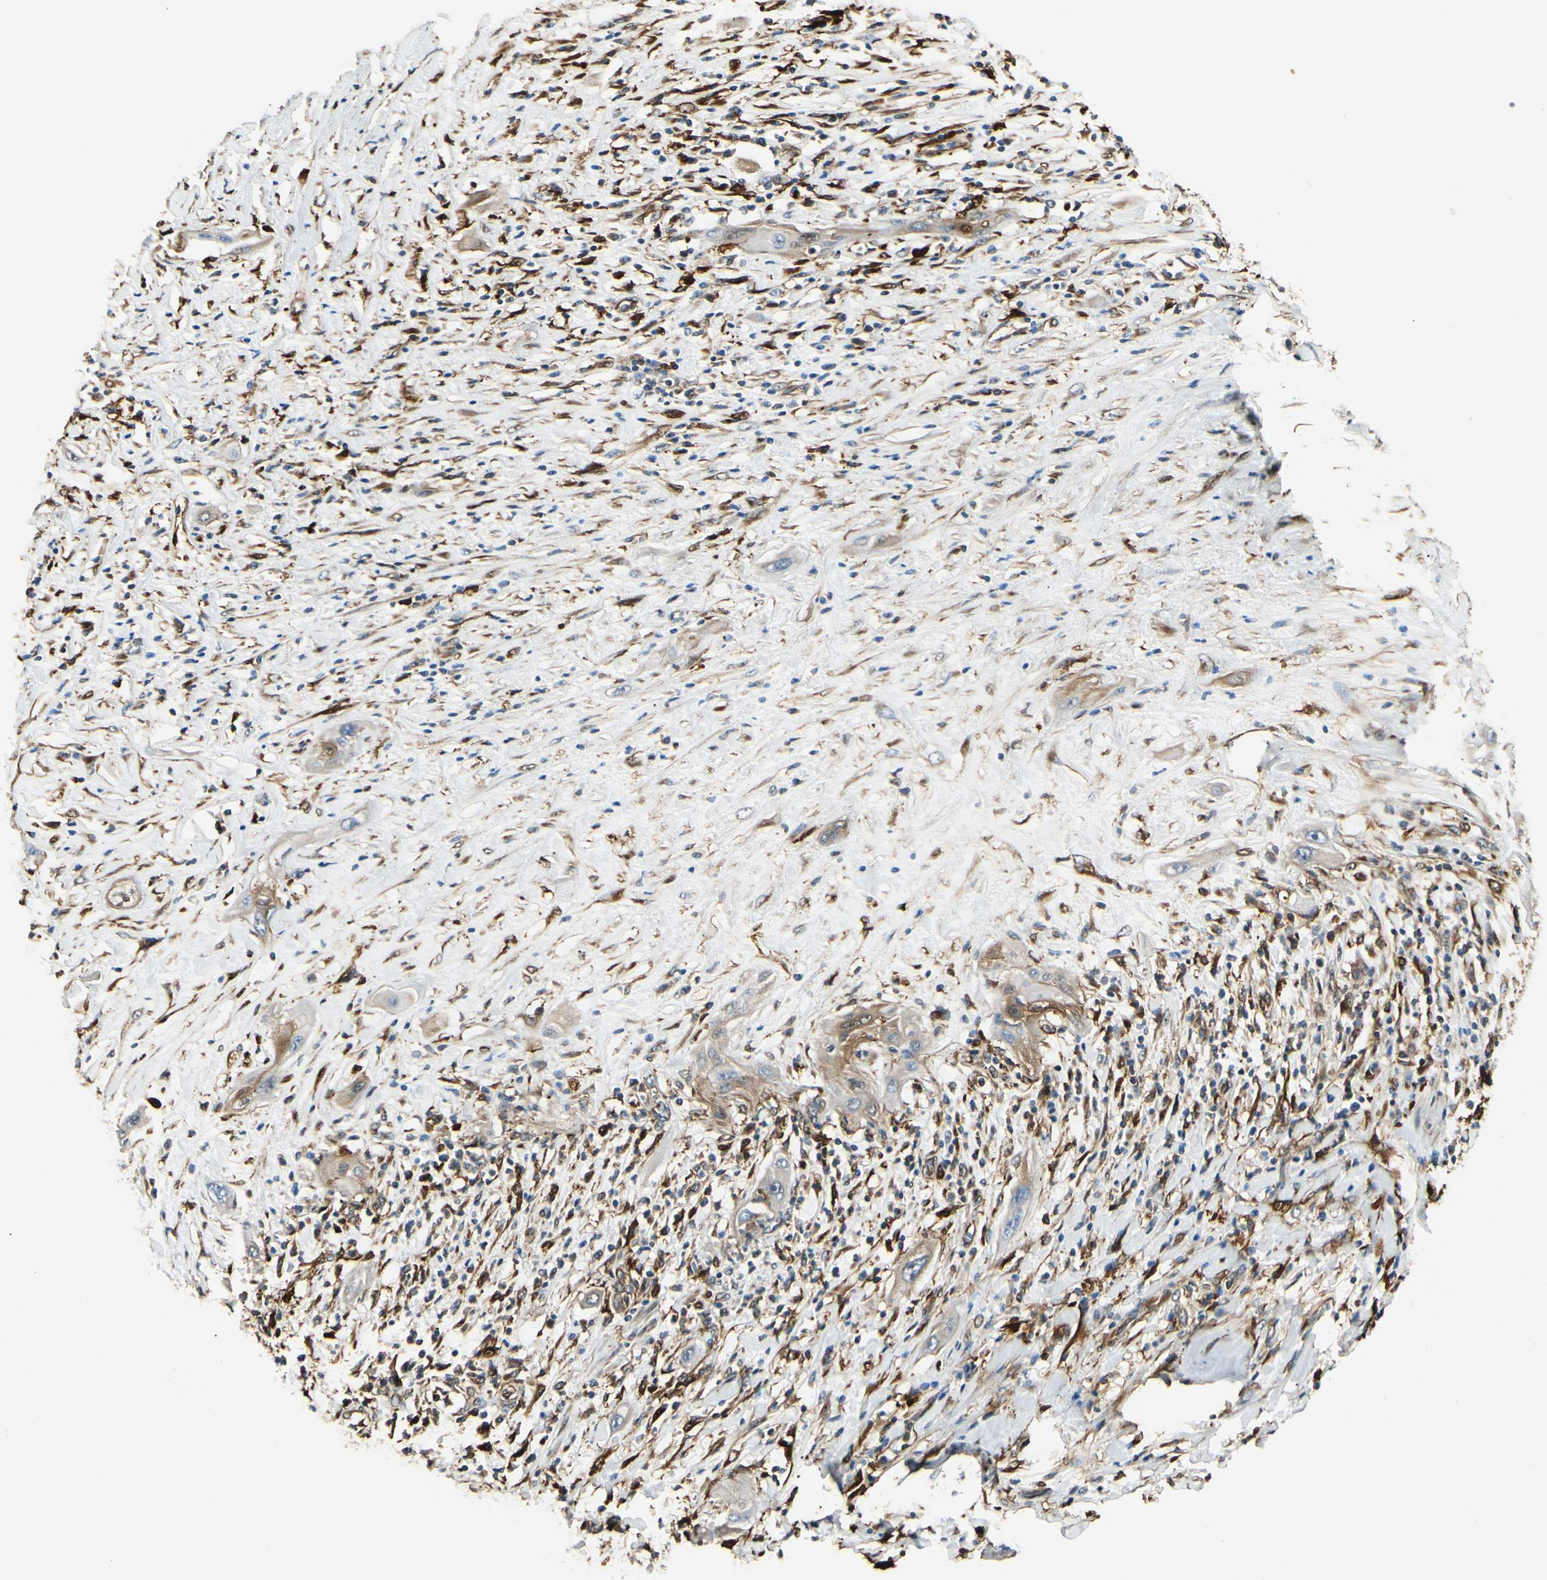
{"staining": {"intensity": "weak", "quantity": "25%-75%", "location": "cytoplasmic/membranous,nuclear"}, "tissue": "lung cancer", "cell_type": "Tumor cells", "image_type": "cancer", "snomed": [{"axis": "morphology", "description": "Squamous cell carcinoma, NOS"}, {"axis": "topography", "description": "Lung"}], "caption": "A high-resolution image shows IHC staining of lung squamous cell carcinoma, which shows weak cytoplasmic/membranous and nuclear positivity in approximately 25%-75% of tumor cells. Ihc stains the protein in brown and the nuclei are stained blue.", "gene": "FTH1", "patient": {"sex": "female", "age": 47}}